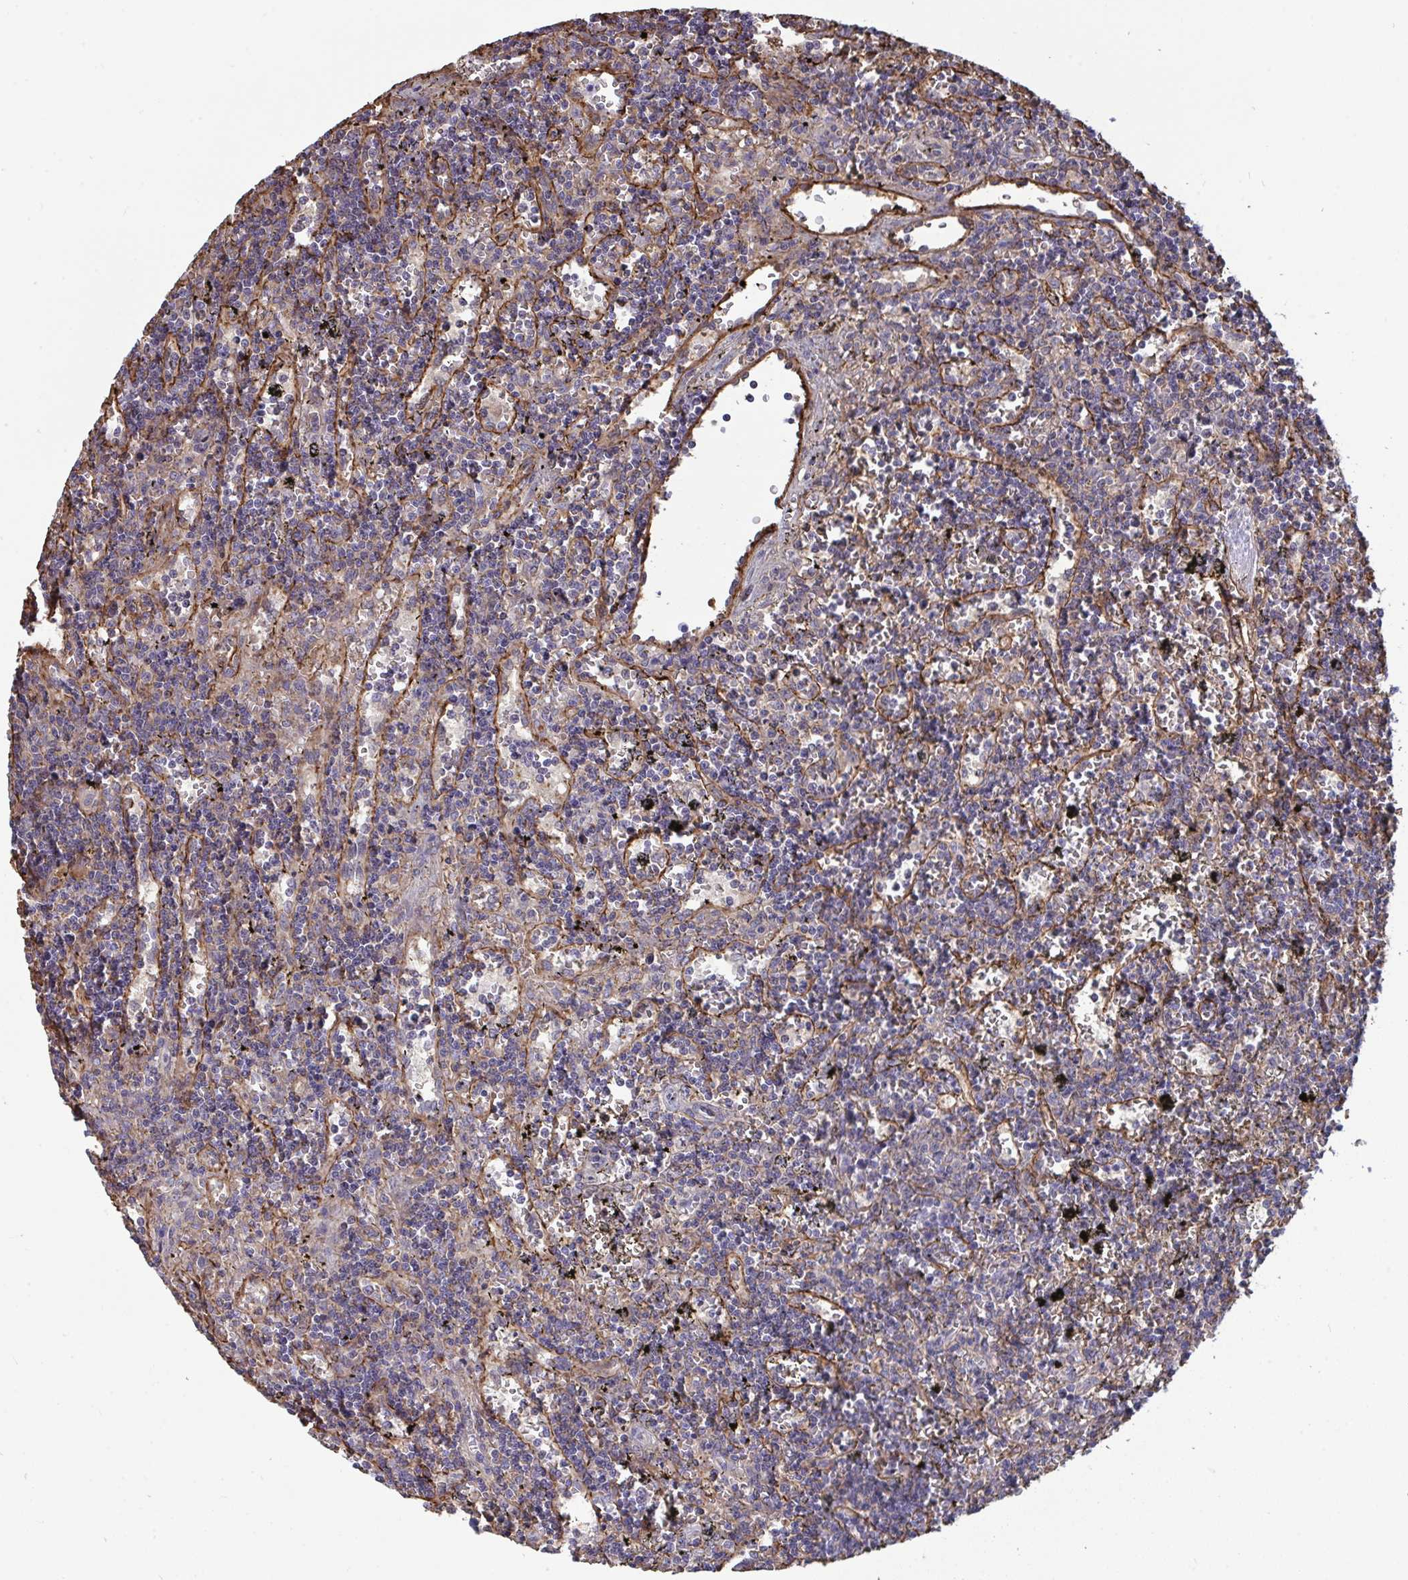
{"staining": {"intensity": "negative", "quantity": "none", "location": "none"}, "tissue": "lymphoma", "cell_type": "Tumor cells", "image_type": "cancer", "snomed": [{"axis": "morphology", "description": "Malignant lymphoma, non-Hodgkin's type, Low grade"}, {"axis": "topography", "description": "Spleen"}], "caption": "IHC of malignant lymphoma, non-Hodgkin's type (low-grade) reveals no staining in tumor cells.", "gene": "ISCU", "patient": {"sex": "male", "age": 60}}